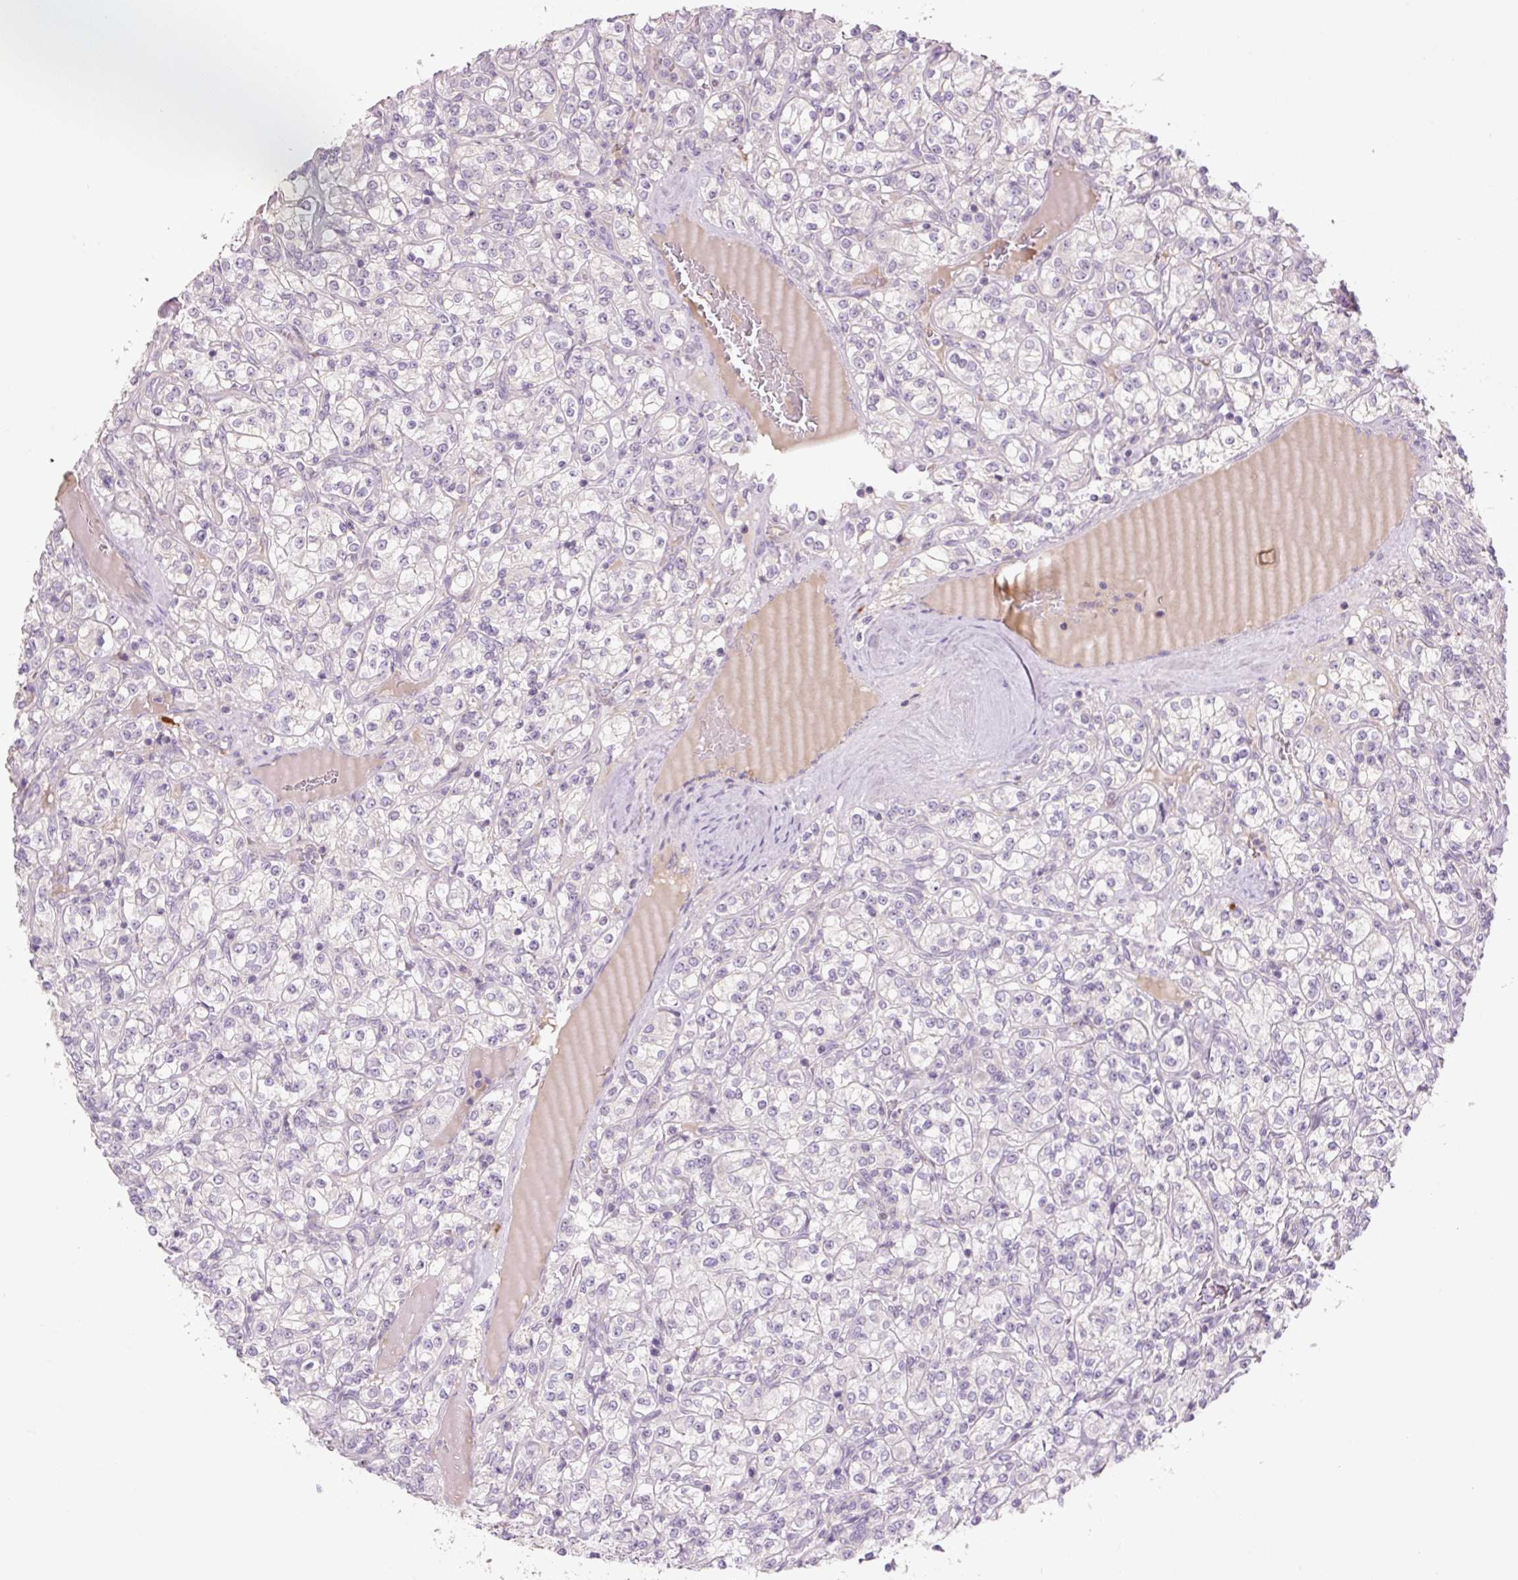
{"staining": {"intensity": "negative", "quantity": "none", "location": "none"}, "tissue": "renal cancer", "cell_type": "Tumor cells", "image_type": "cancer", "snomed": [{"axis": "morphology", "description": "Adenocarcinoma, NOS"}, {"axis": "topography", "description": "Kidney"}], "caption": "This is an IHC micrograph of human adenocarcinoma (renal). There is no positivity in tumor cells.", "gene": "TMEM100", "patient": {"sex": "male", "age": 77}}